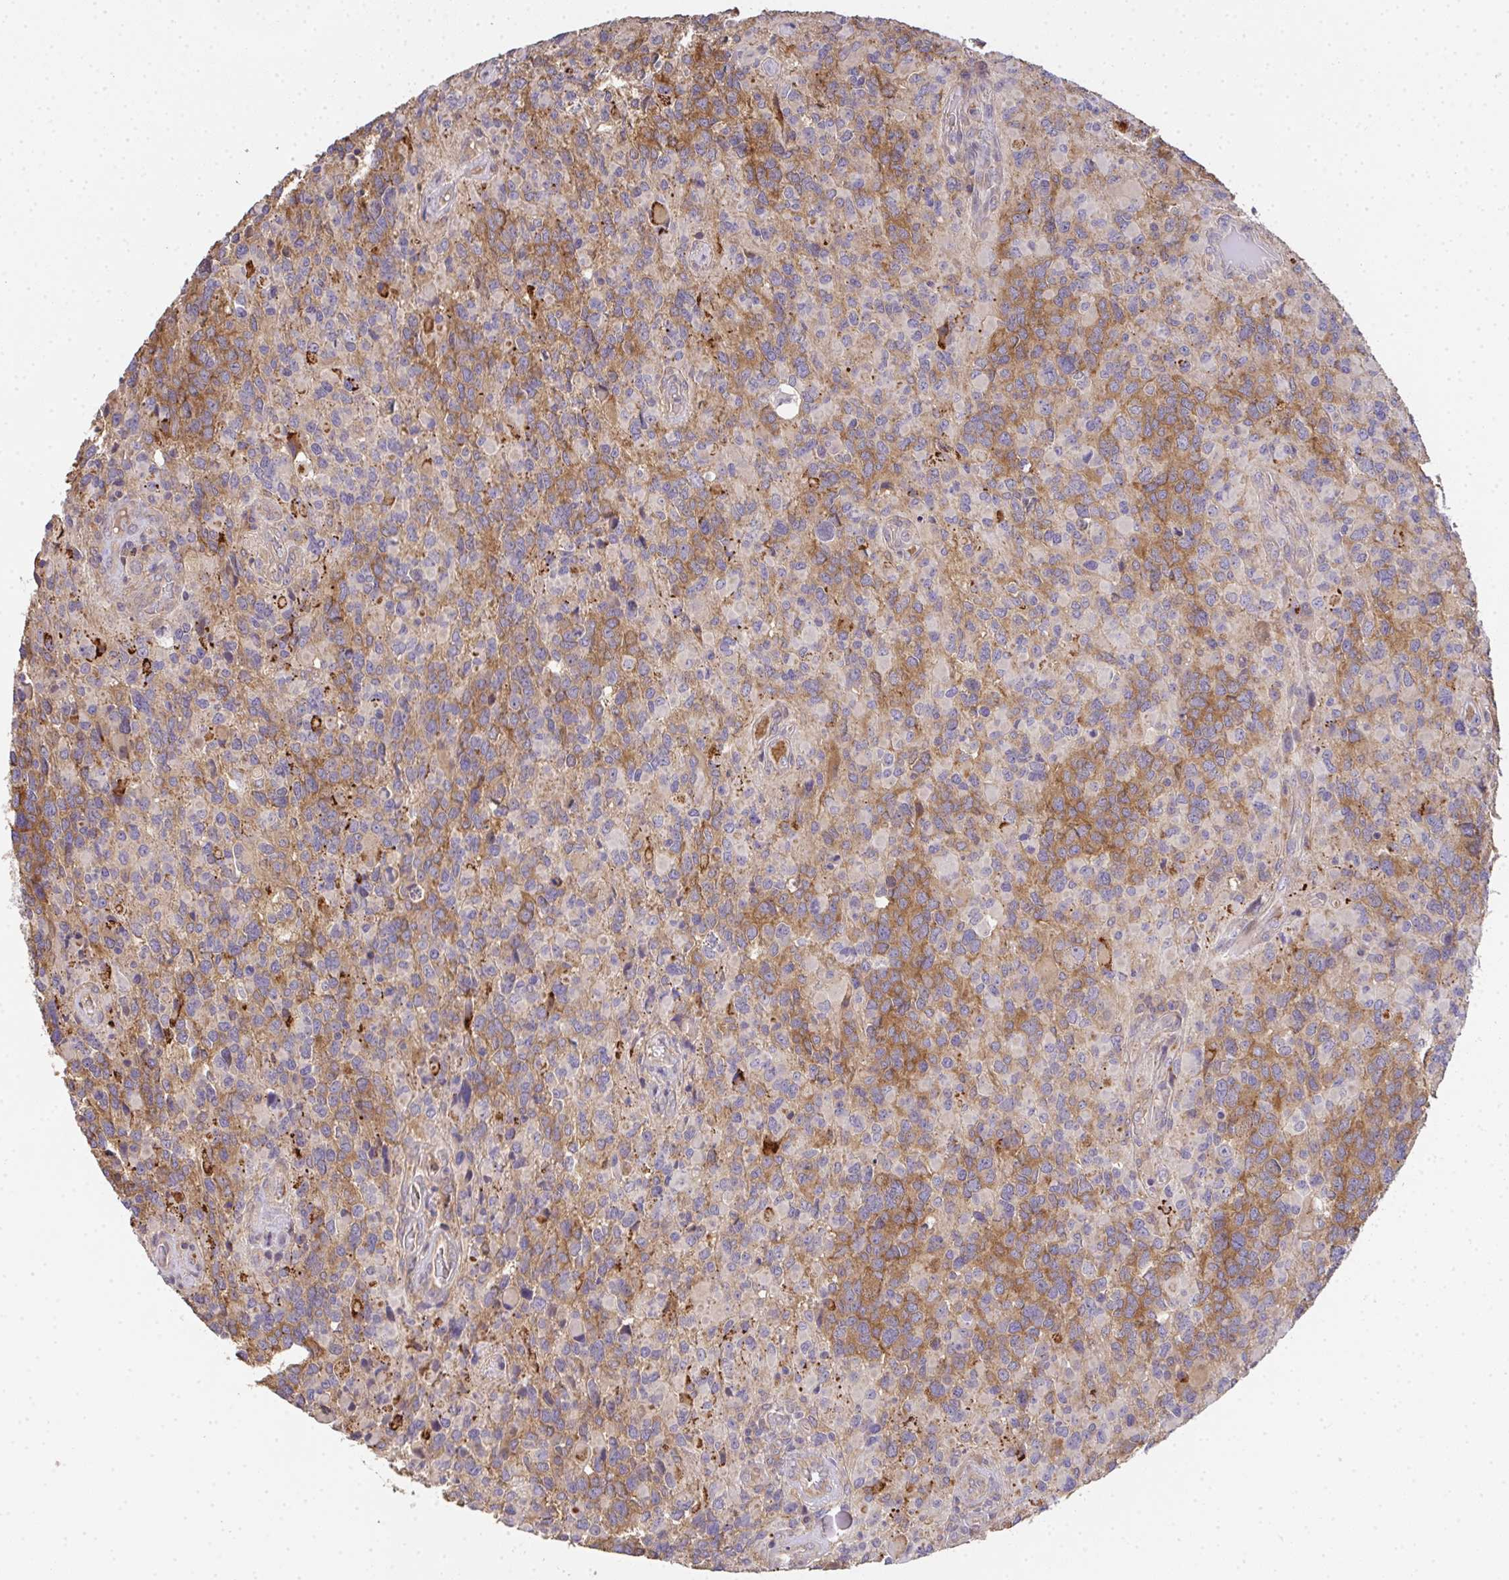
{"staining": {"intensity": "moderate", "quantity": "25%-75%", "location": "cytoplasmic/membranous"}, "tissue": "glioma", "cell_type": "Tumor cells", "image_type": "cancer", "snomed": [{"axis": "morphology", "description": "Glioma, malignant, High grade"}, {"axis": "topography", "description": "Brain"}], "caption": "Immunohistochemistry staining of malignant glioma (high-grade), which reveals medium levels of moderate cytoplasmic/membranous expression in about 25%-75% of tumor cells indicating moderate cytoplasmic/membranous protein staining. The staining was performed using DAB (3,3'-diaminobenzidine) (brown) for protein detection and nuclei were counterstained in hematoxylin (blue).", "gene": "EEF1AKMT1", "patient": {"sex": "female", "age": 40}}